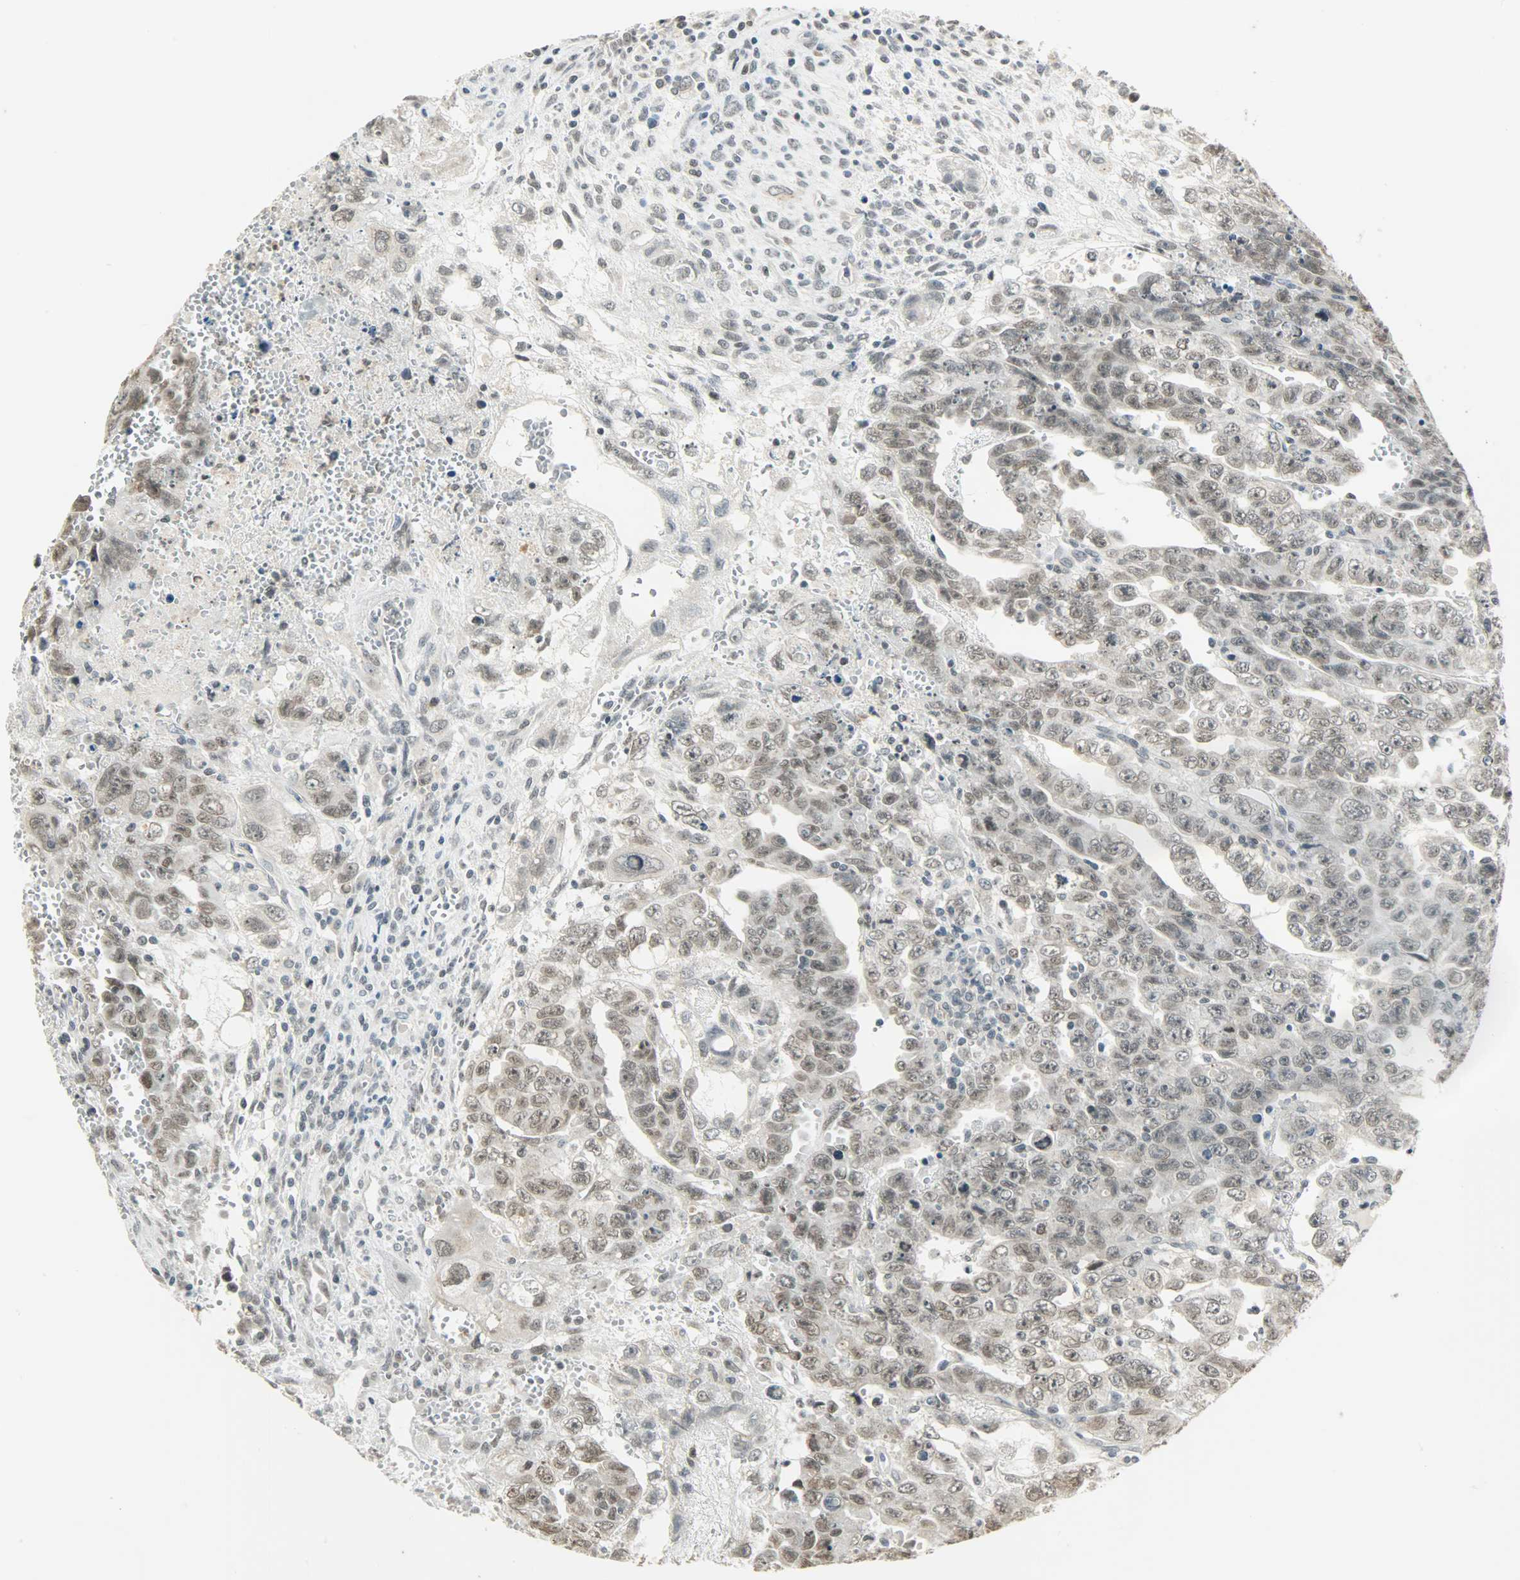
{"staining": {"intensity": "weak", "quantity": "<25%", "location": "nuclear"}, "tissue": "testis cancer", "cell_type": "Tumor cells", "image_type": "cancer", "snomed": [{"axis": "morphology", "description": "Carcinoma, Embryonal, NOS"}, {"axis": "topography", "description": "Testis"}], "caption": "Immunohistochemistry image of human testis cancer stained for a protein (brown), which demonstrates no expression in tumor cells.", "gene": "SMARCA5", "patient": {"sex": "male", "age": 28}}